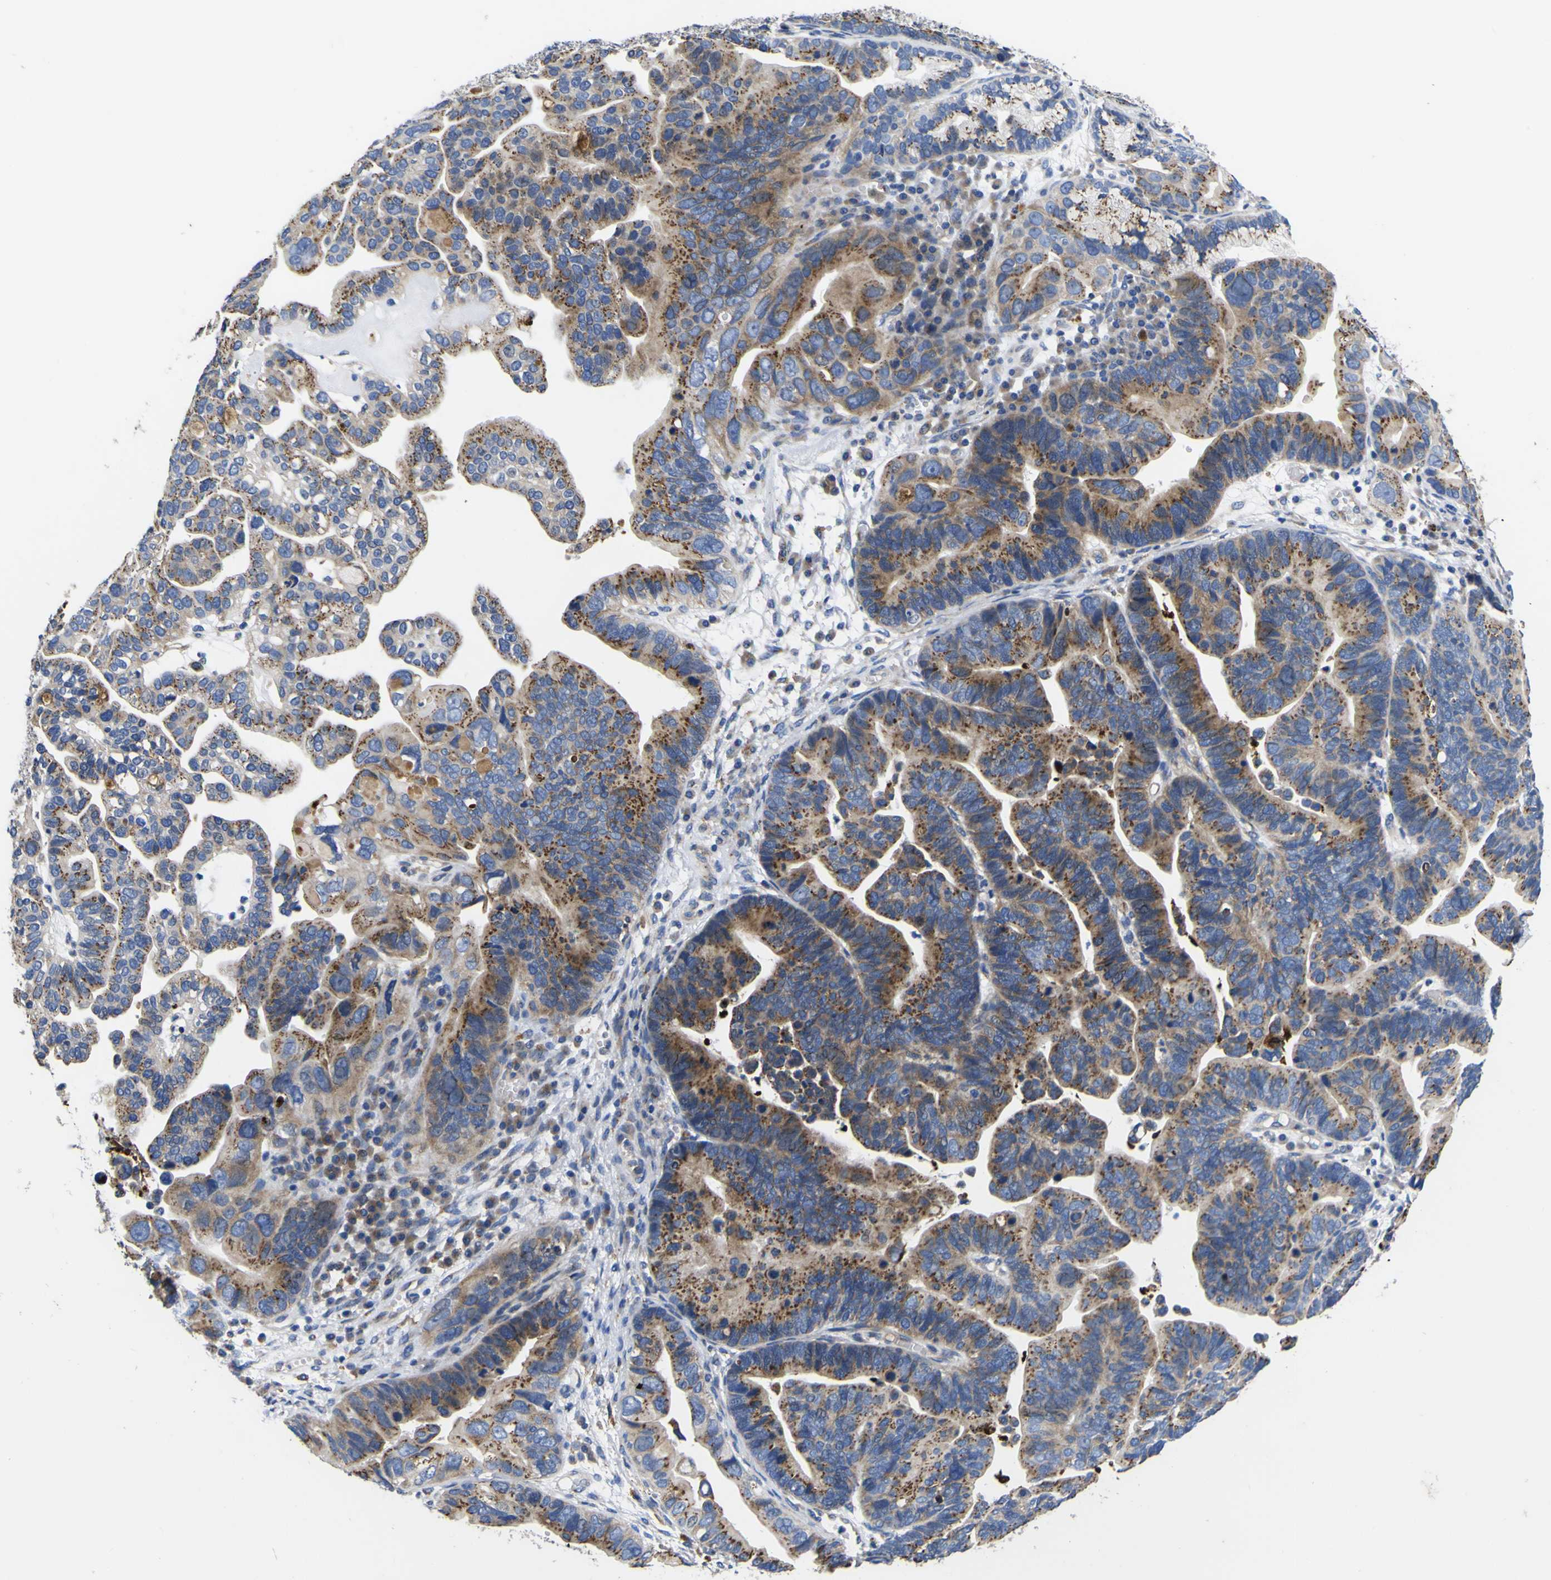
{"staining": {"intensity": "strong", "quantity": ">75%", "location": "cytoplasmic/membranous"}, "tissue": "ovarian cancer", "cell_type": "Tumor cells", "image_type": "cancer", "snomed": [{"axis": "morphology", "description": "Cystadenocarcinoma, serous, NOS"}, {"axis": "topography", "description": "Ovary"}], "caption": "Immunohistochemistry (IHC) image of neoplastic tissue: ovarian cancer stained using immunohistochemistry demonstrates high levels of strong protein expression localized specifically in the cytoplasmic/membranous of tumor cells, appearing as a cytoplasmic/membranous brown color.", "gene": "COA1", "patient": {"sex": "female", "age": 56}}